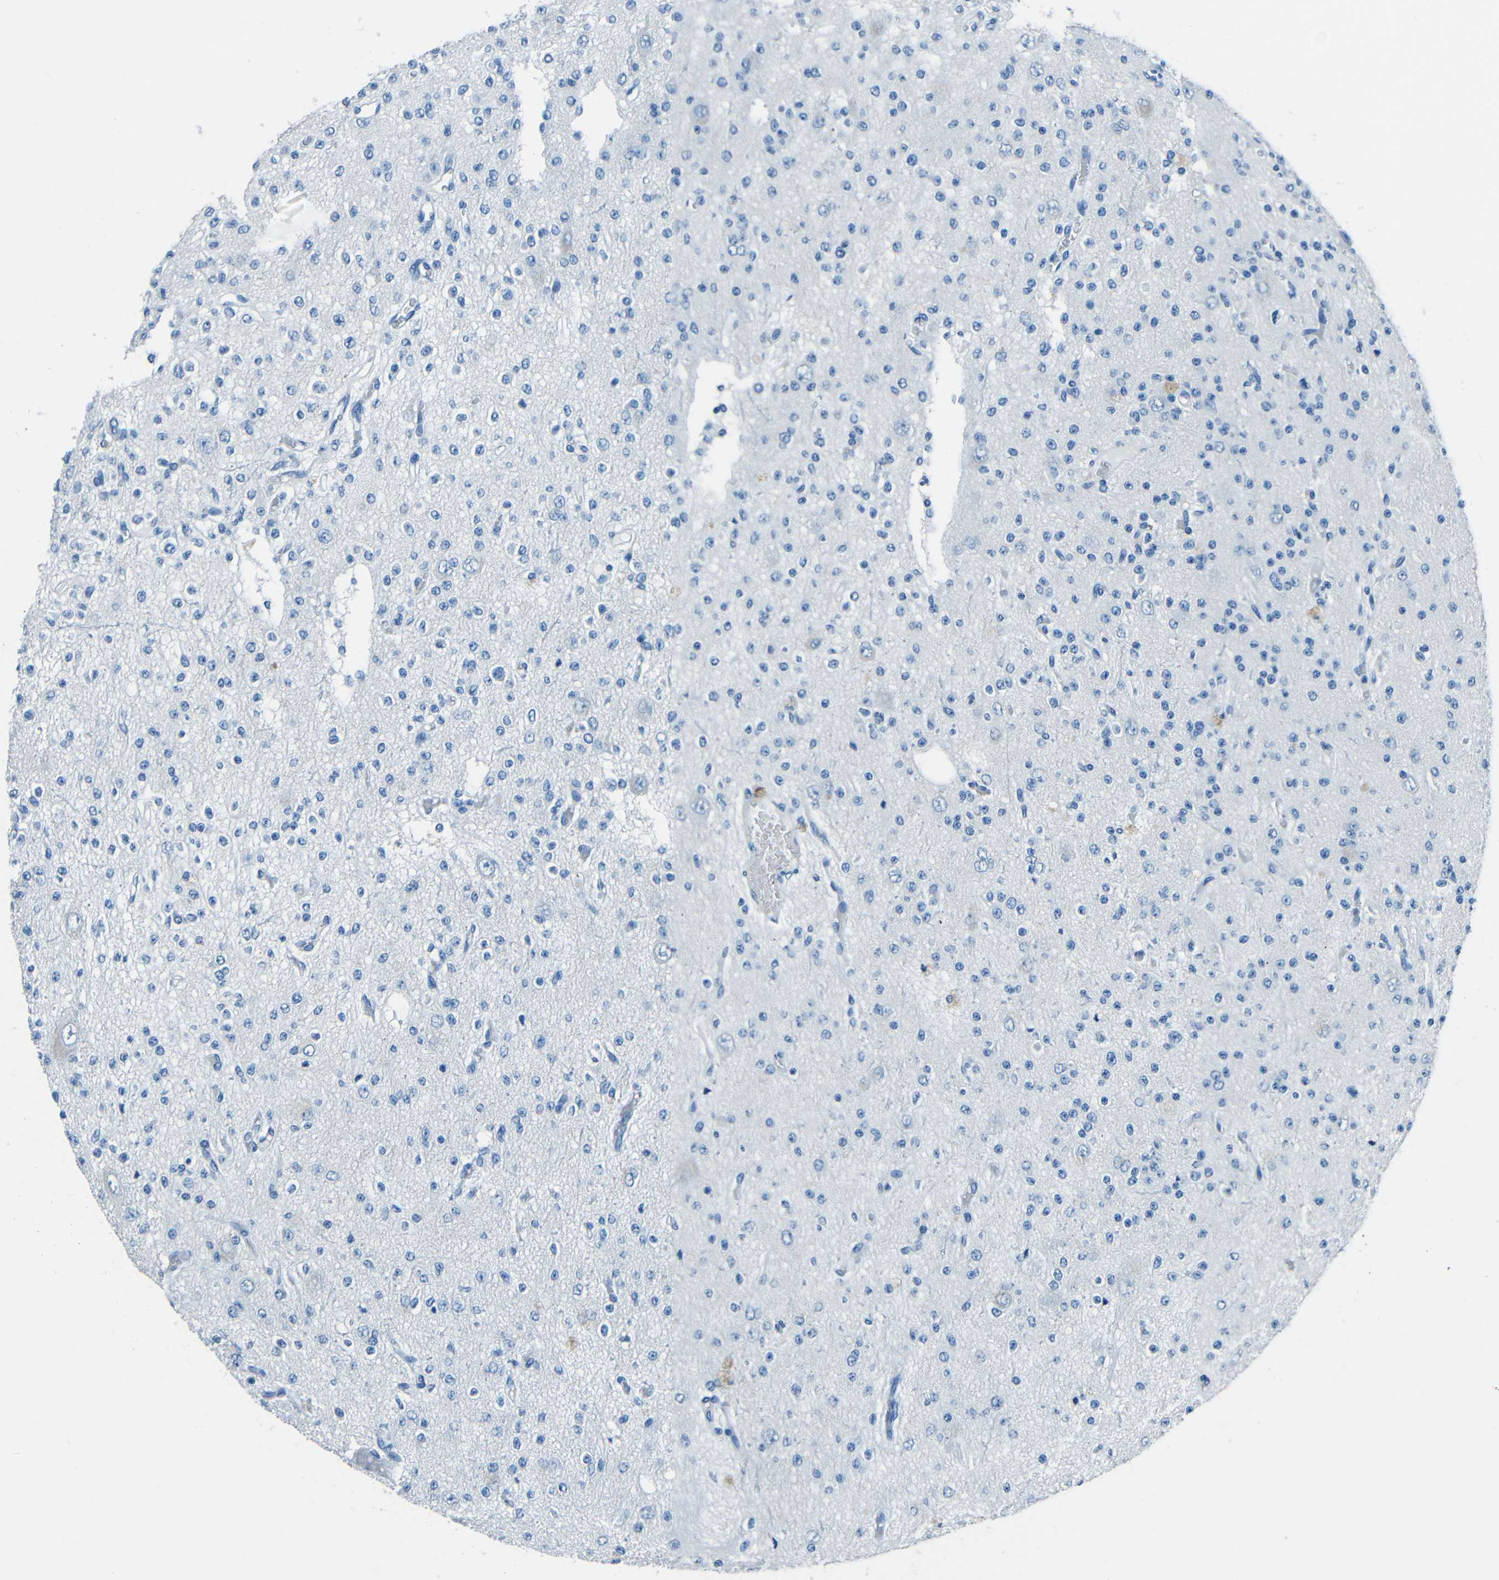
{"staining": {"intensity": "negative", "quantity": "none", "location": "none"}, "tissue": "glioma", "cell_type": "Tumor cells", "image_type": "cancer", "snomed": [{"axis": "morphology", "description": "Glioma, malignant, Low grade"}, {"axis": "topography", "description": "Brain"}], "caption": "Malignant low-grade glioma was stained to show a protein in brown. There is no significant positivity in tumor cells.", "gene": "FBN2", "patient": {"sex": "male", "age": 38}}